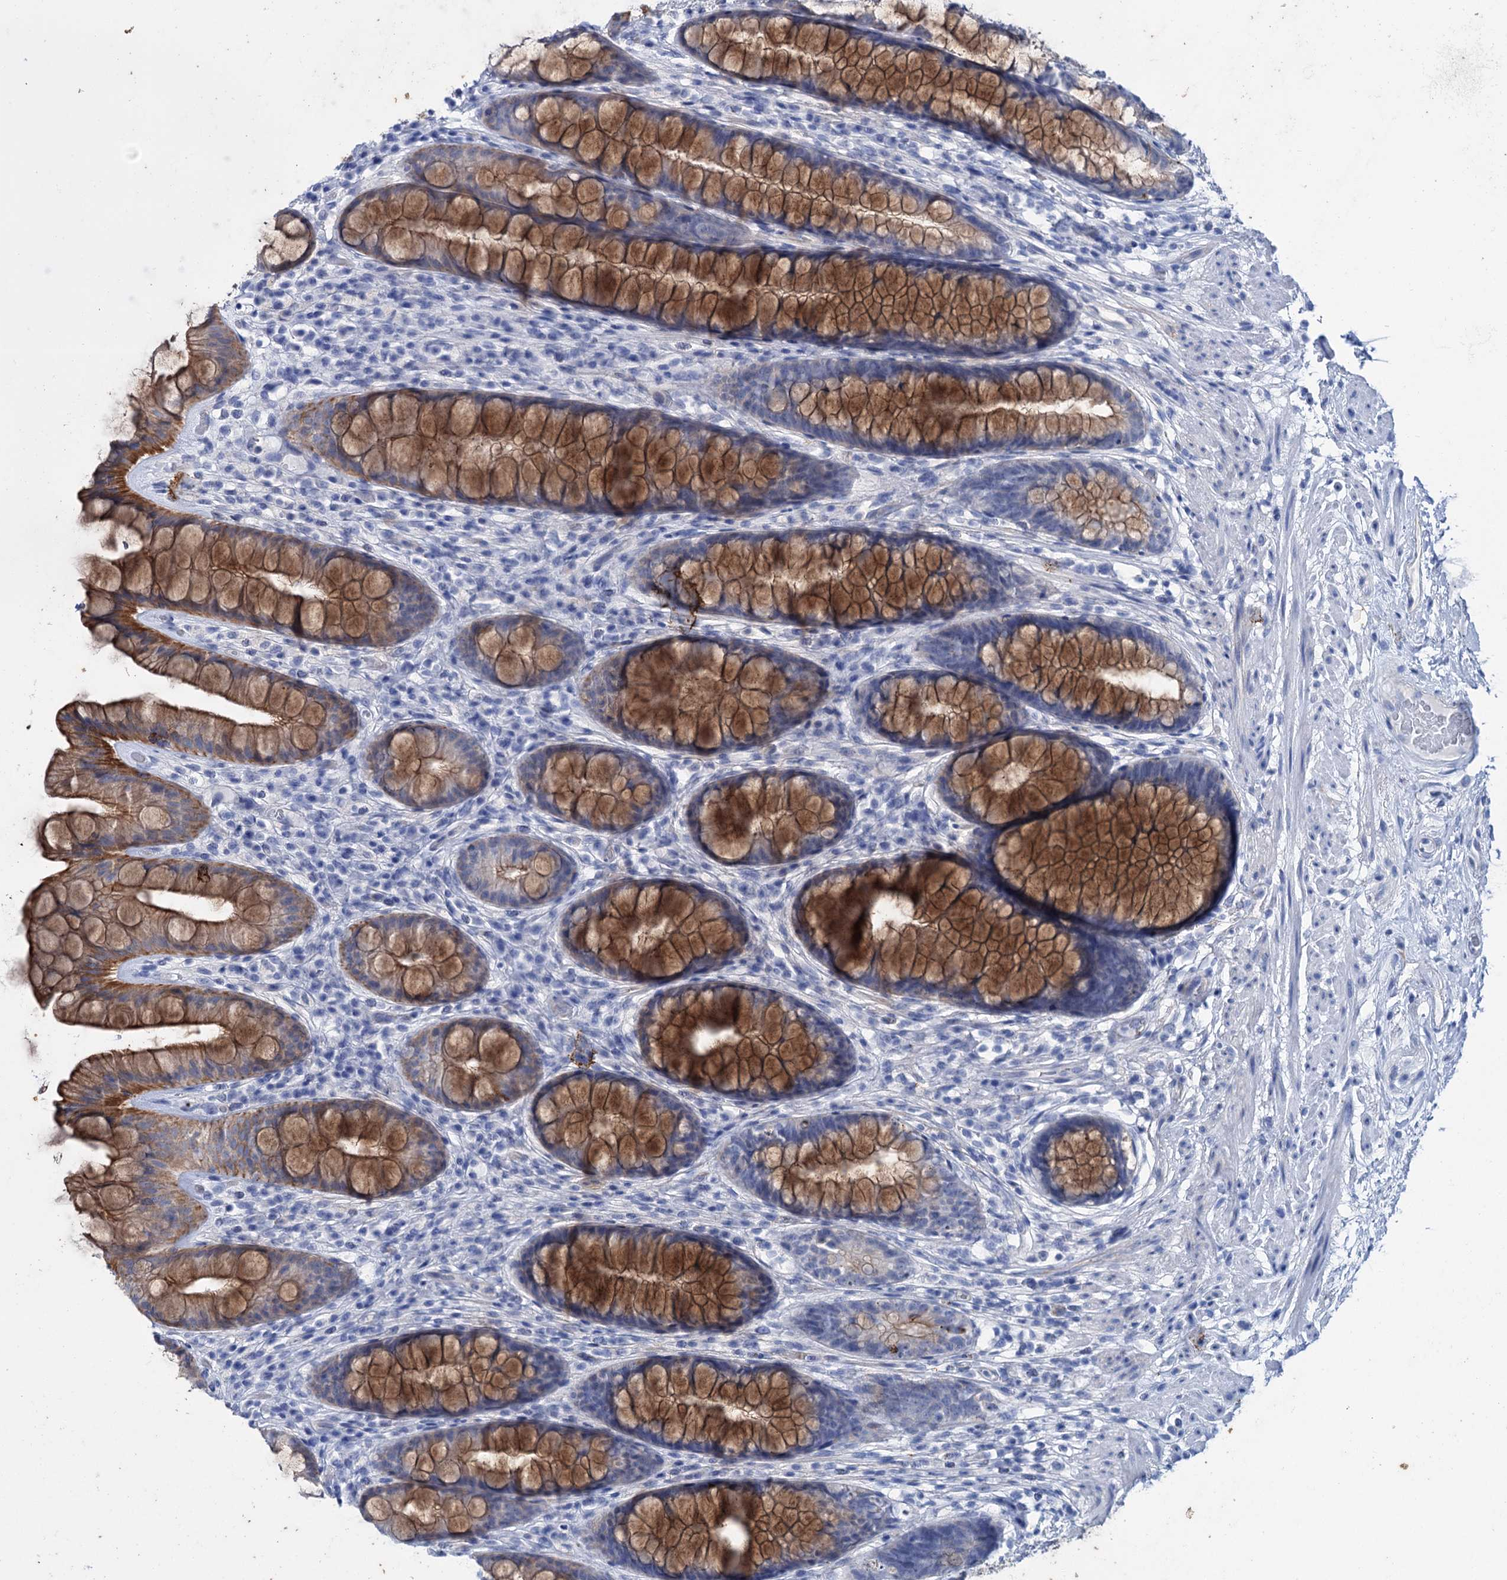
{"staining": {"intensity": "strong", "quantity": ">75%", "location": "cytoplasmic/membranous"}, "tissue": "rectum", "cell_type": "Glandular cells", "image_type": "normal", "snomed": [{"axis": "morphology", "description": "Normal tissue, NOS"}, {"axis": "topography", "description": "Rectum"}], "caption": "An immunohistochemistry (IHC) image of normal tissue is shown. Protein staining in brown shows strong cytoplasmic/membranous positivity in rectum within glandular cells.", "gene": "FAAP20", "patient": {"sex": "male", "age": 74}}